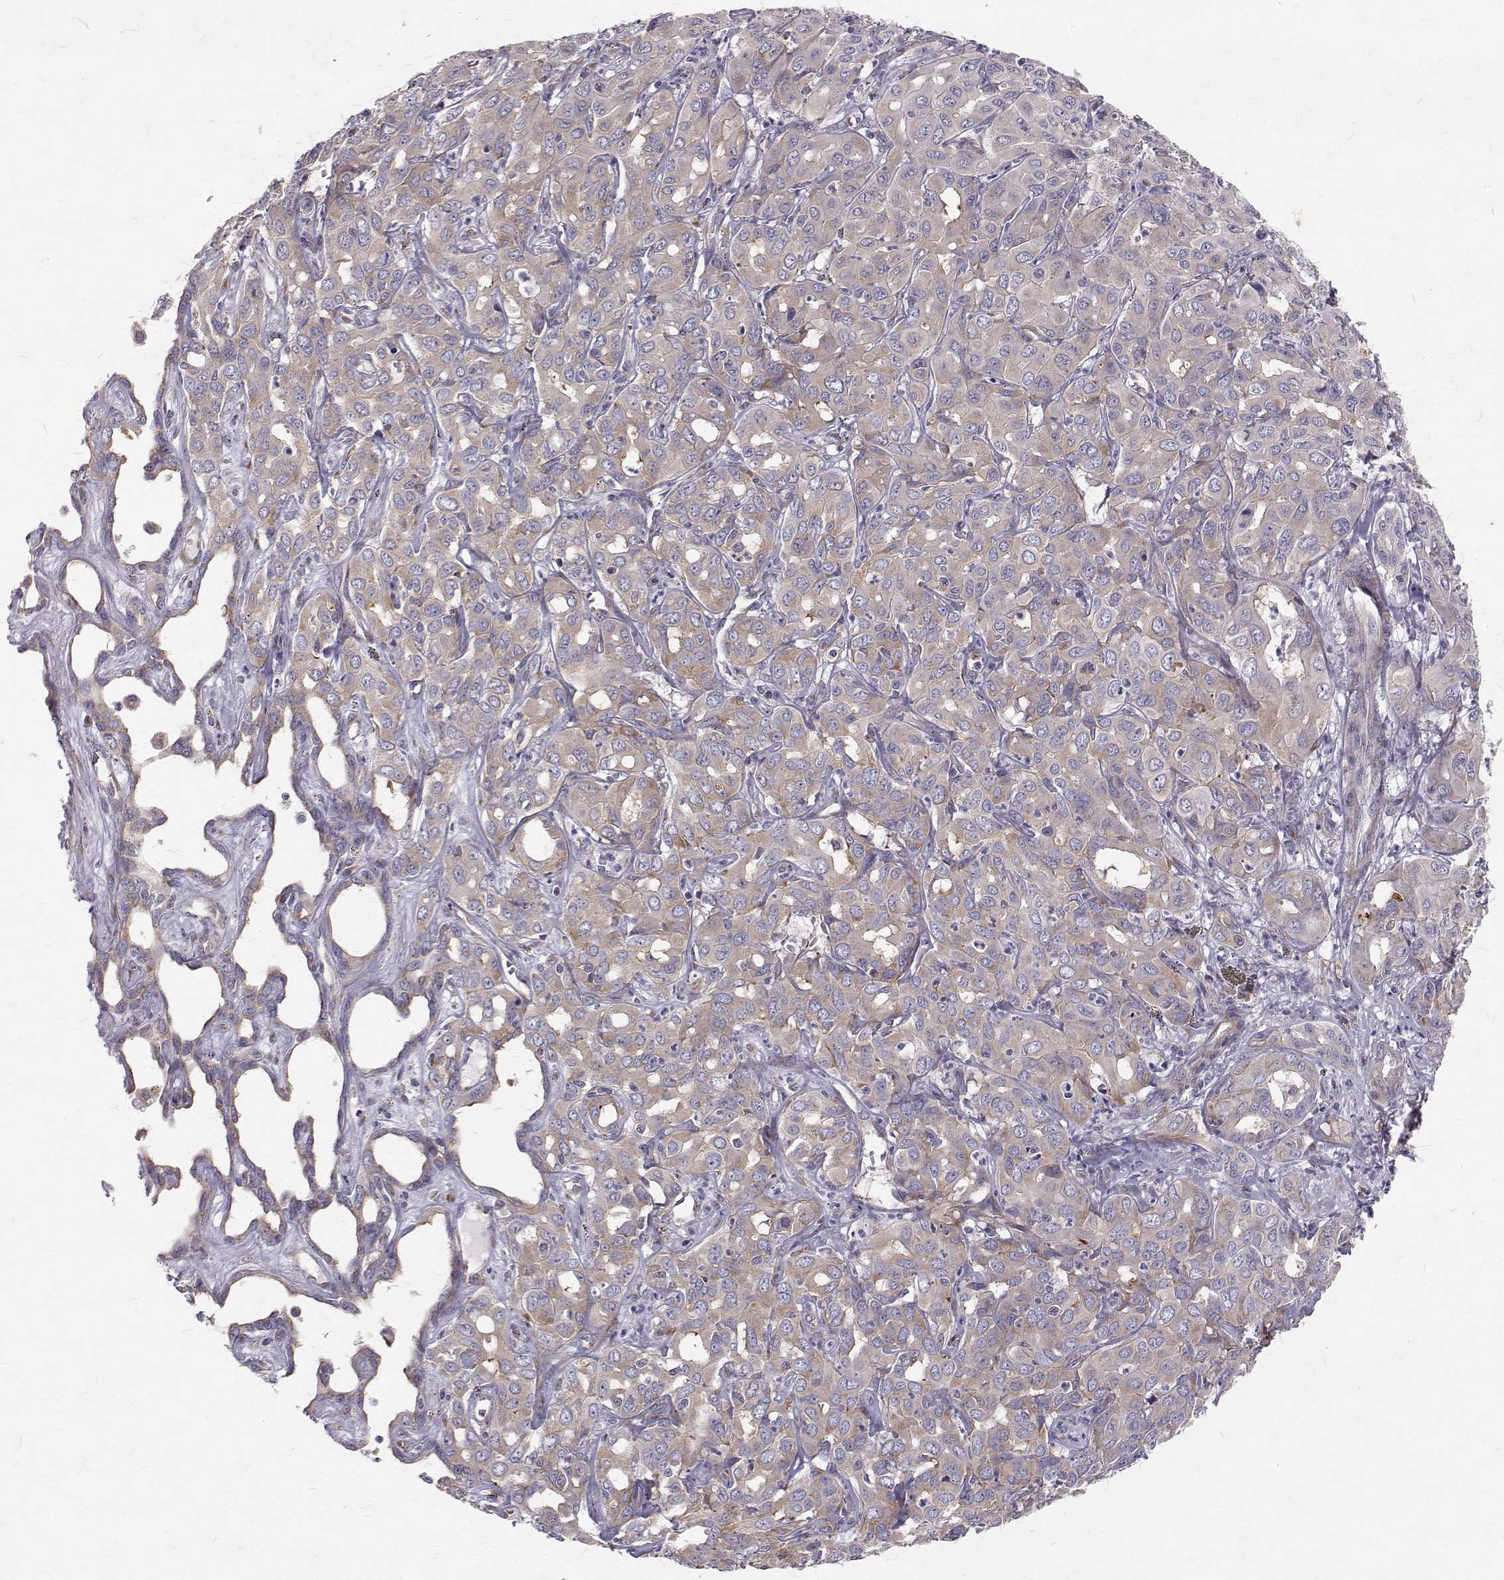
{"staining": {"intensity": "weak", "quantity": "25%-75%", "location": "cytoplasmic/membranous"}, "tissue": "liver cancer", "cell_type": "Tumor cells", "image_type": "cancer", "snomed": [{"axis": "morphology", "description": "Cholangiocarcinoma"}, {"axis": "topography", "description": "Liver"}], "caption": "IHC staining of liver cancer, which displays low levels of weak cytoplasmic/membranous staining in about 25%-75% of tumor cells indicating weak cytoplasmic/membranous protein staining. The staining was performed using DAB (brown) for protein detection and nuclei were counterstained in hematoxylin (blue).", "gene": "ARFGAP1", "patient": {"sex": "female", "age": 60}}